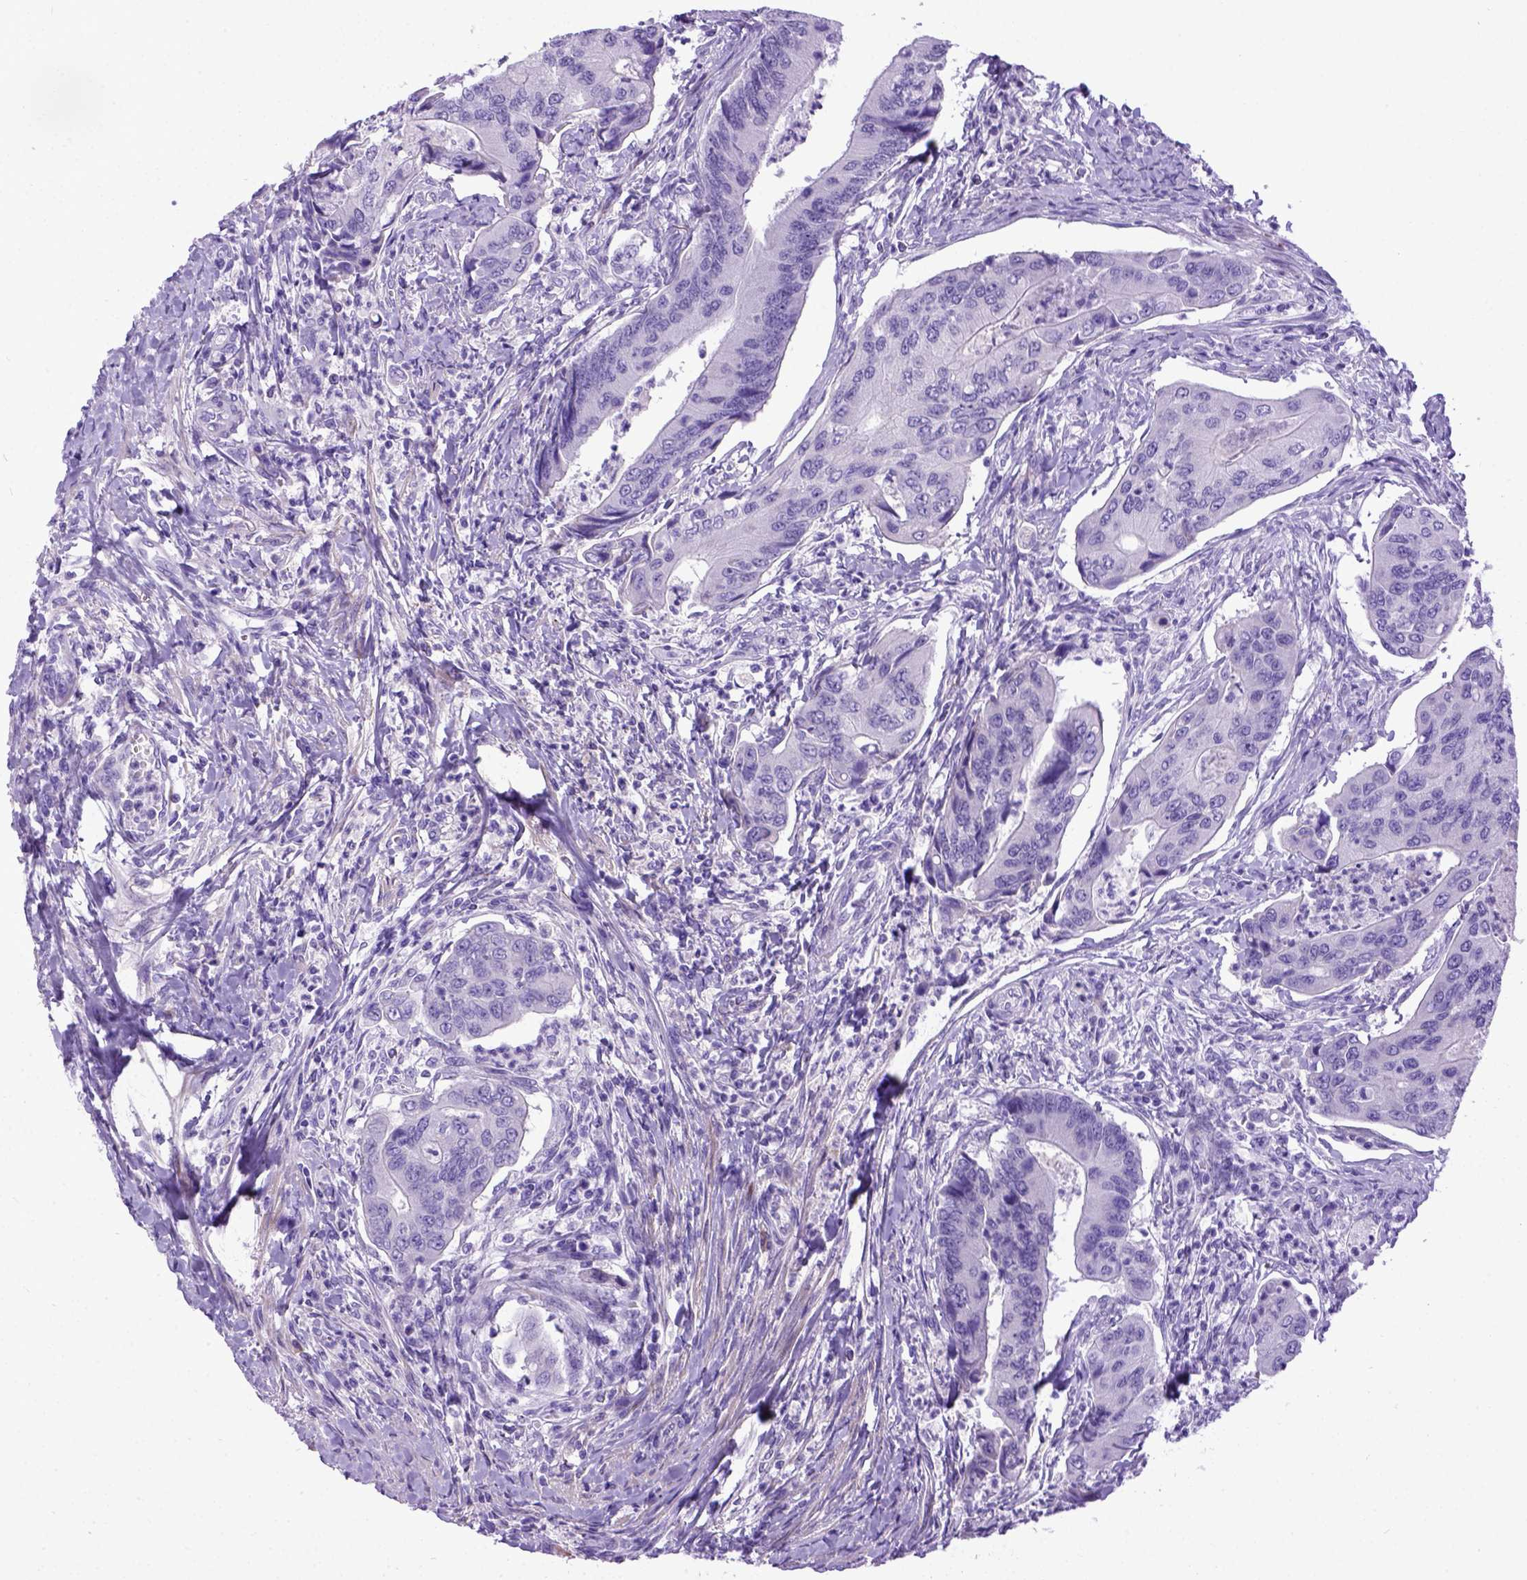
{"staining": {"intensity": "negative", "quantity": "none", "location": "none"}, "tissue": "colorectal cancer", "cell_type": "Tumor cells", "image_type": "cancer", "snomed": [{"axis": "morphology", "description": "Adenocarcinoma, NOS"}, {"axis": "topography", "description": "Colon"}], "caption": "A high-resolution histopathology image shows immunohistochemistry staining of colorectal adenocarcinoma, which demonstrates no significant positivity in tumor cells.", "gene": "IGF2", "patient": {"sex": "female", "age": 67}}